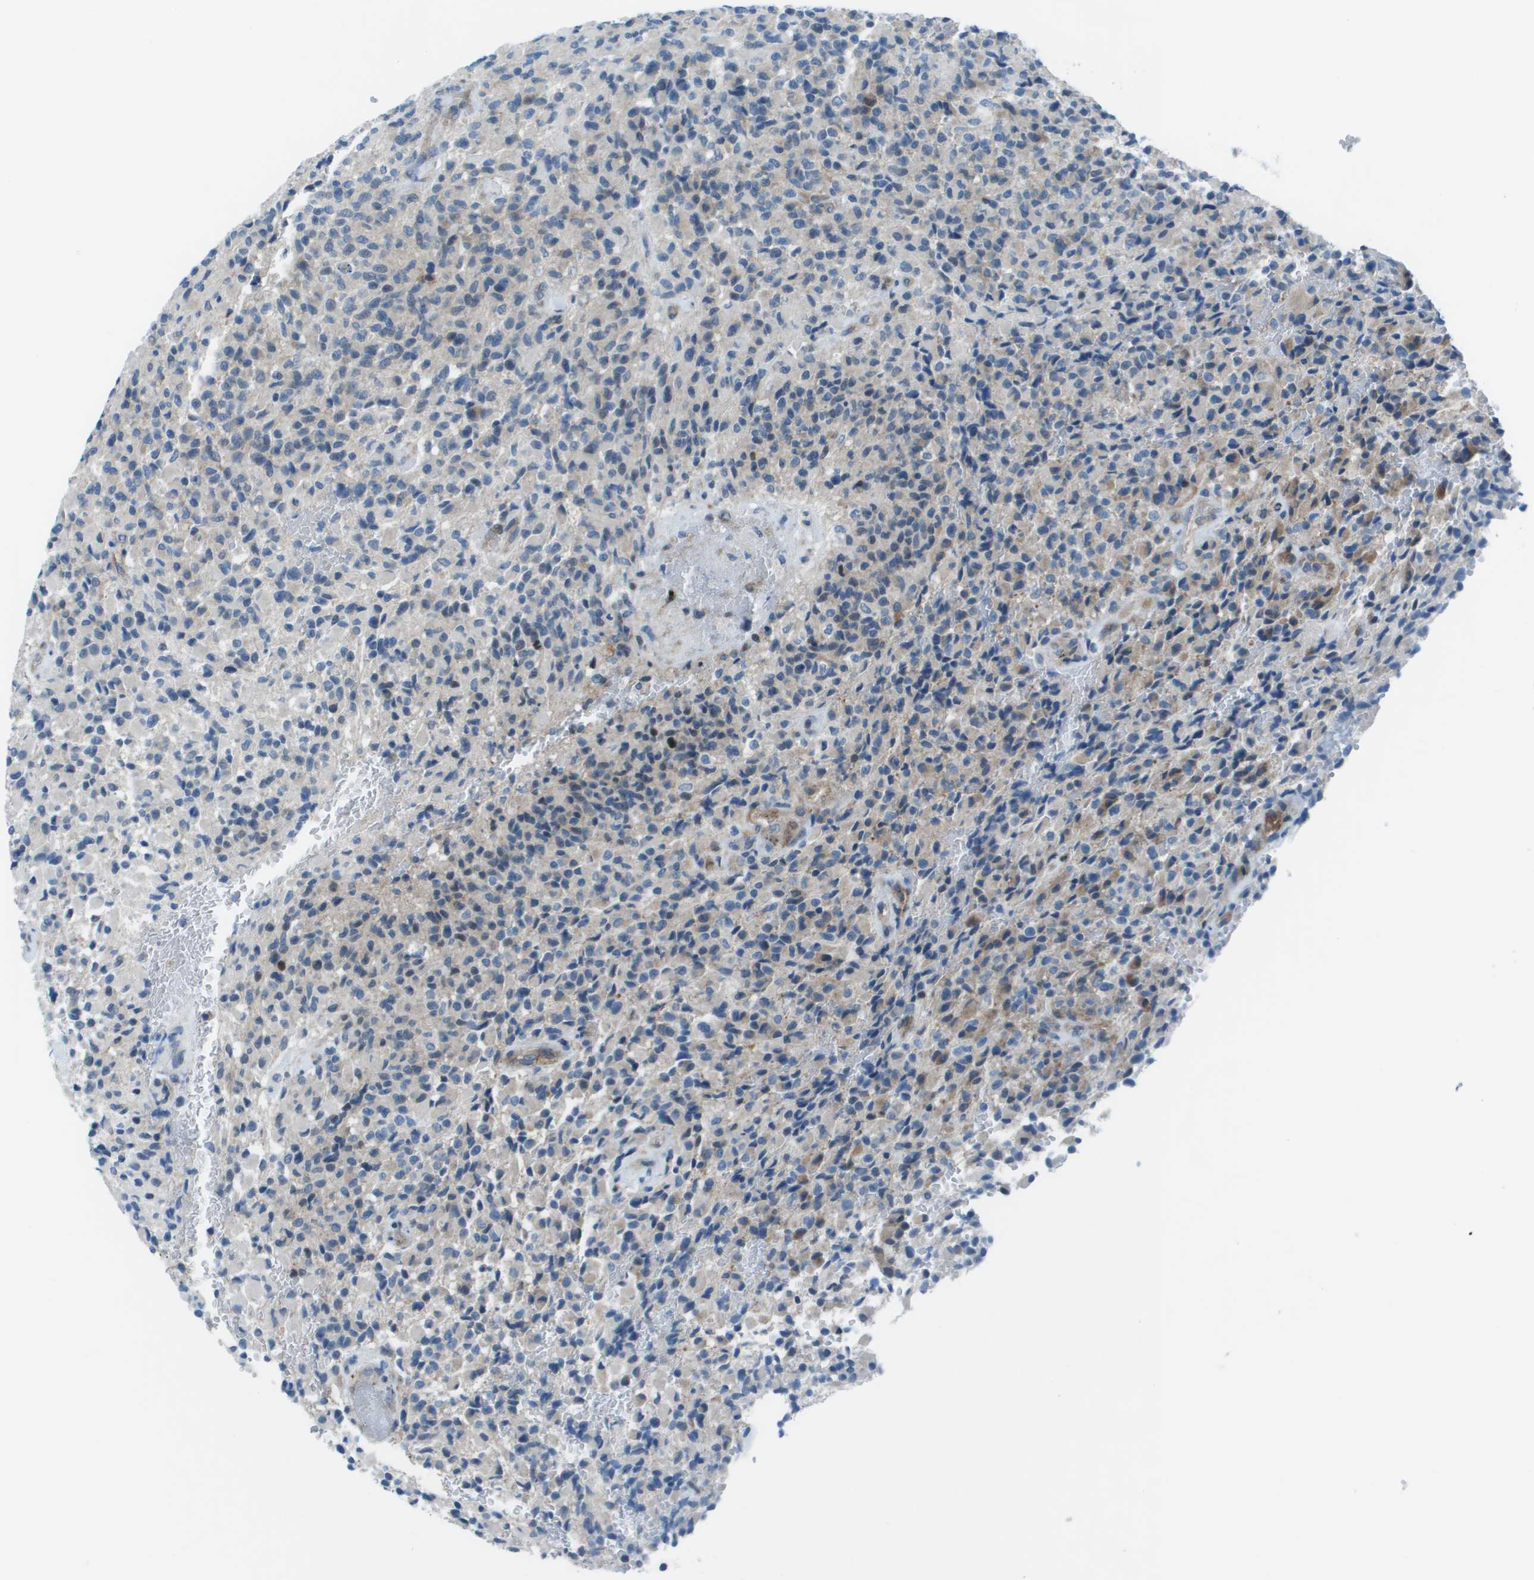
{"staining": {"intensity": "weak", "quantity": "<25%", "location": "cytoplasmic/membranous"}, "tissue": "glioma", "cell_type": "Tumor cells", "image_type": "cancer", "snomed": [{"axis": "morphology", "description": "Glioma, malignant, High grade"}, {"axis": "topography", "description": "Brain"}], "caption": "High magnification brightfield microscopy of malignant glioma (high-grade) stained with DAB (3,3'-diaminobenzidine) (brown) and counterstained with hematoxylin (blue): tumor cells show no significant positivity.", "gene": "STIP1", "patient": {"sex": "male", "age": 71}}